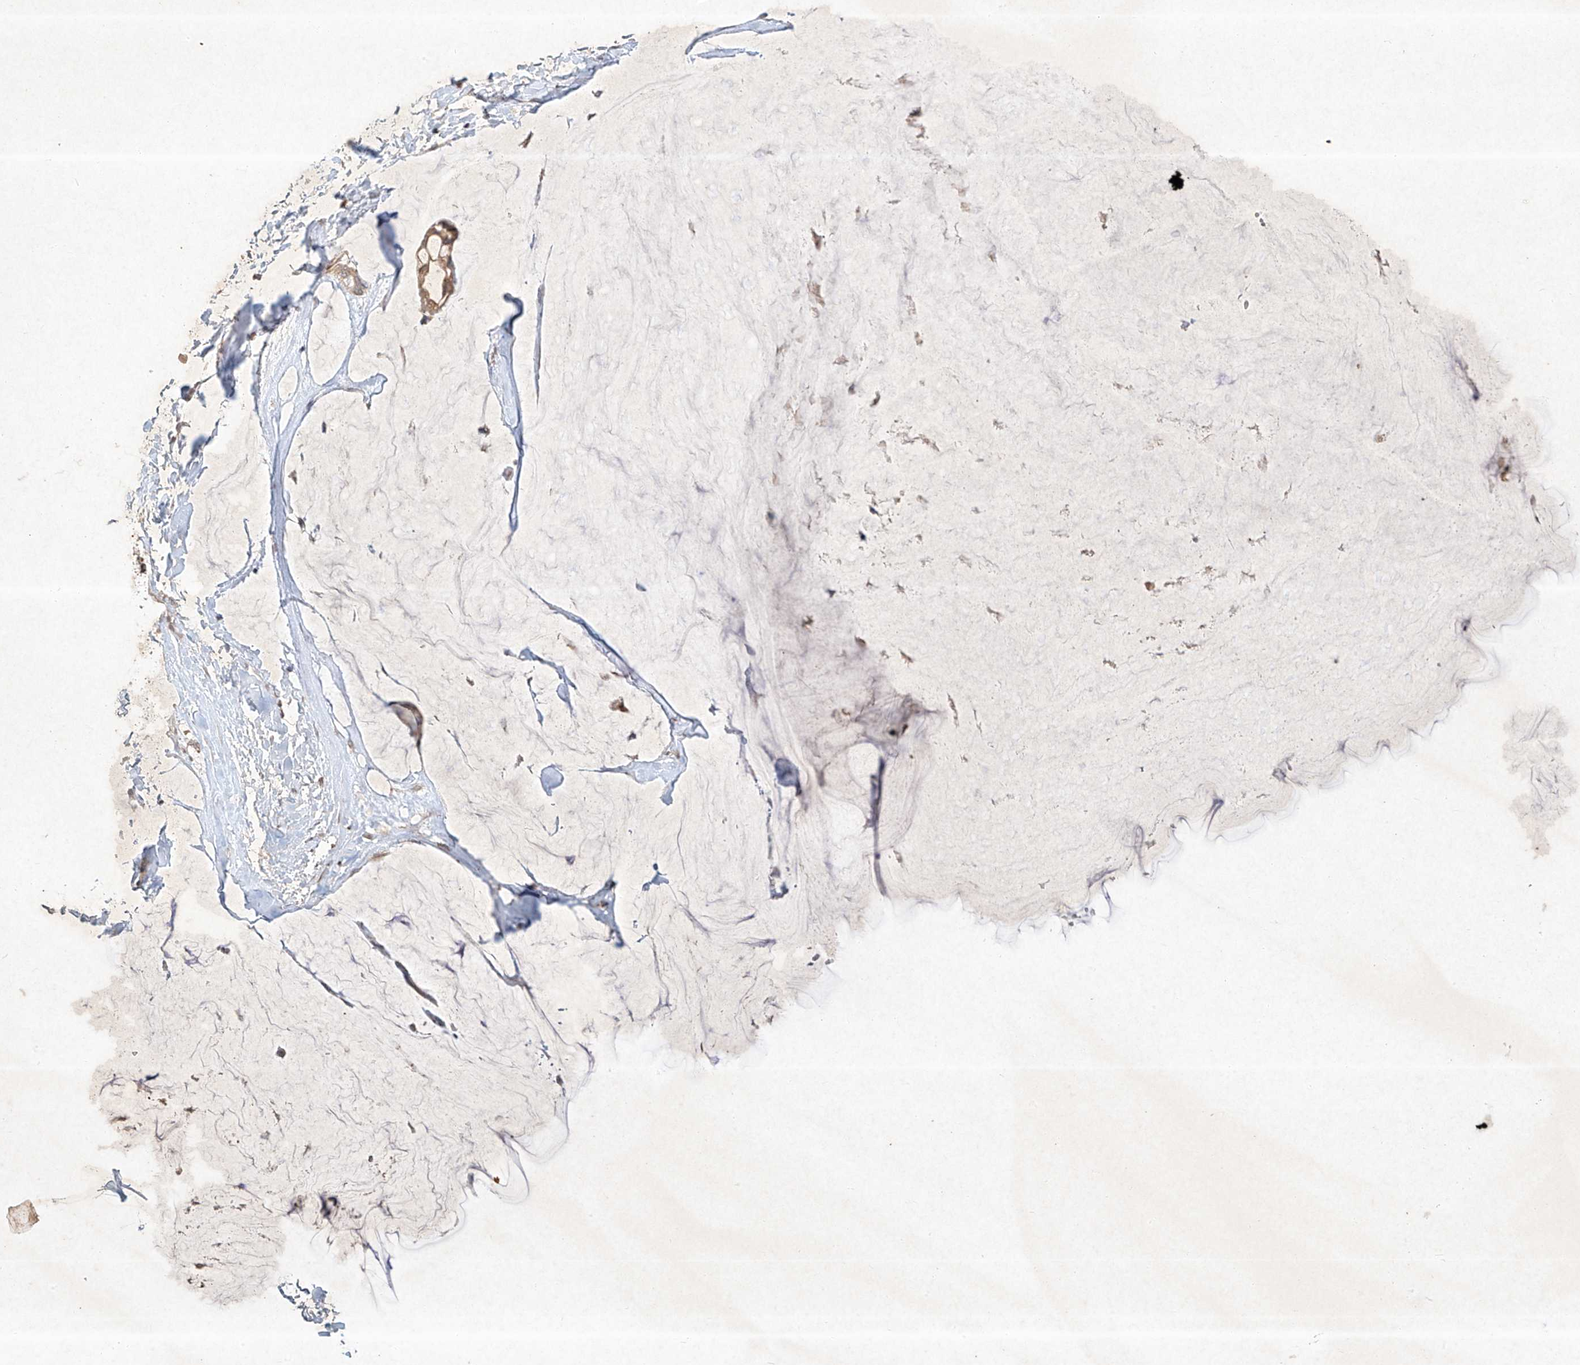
{"staining": {"intensity": "weak", "quantity": ">75%", "location": "cytoplasmic/membranous"}, "tissue": "ovarian cancer", "cell_type": "Tumor cells", "image_type": "cancer", "snomed": [{"axis": "morphology", "description": "Cystadenocarcinoma, mucinous, NOS"}, {"axis": "topography", "description": "Ovary"}], "caption": "Immunohistochemistry (IHC) micrograph of neoplastic tissue: human mucinous cystadenocarcinoma (ovarian) stained using immunohistochemistry (IHC) reveals low levels of weak protein expression localized specifically in the cytoplasmic/membranous of tumor cells, appearing as a cytoplasmic/membranous brown color.", "gene": "BTRC", "patient": {"sex": "female", "age": 39}}